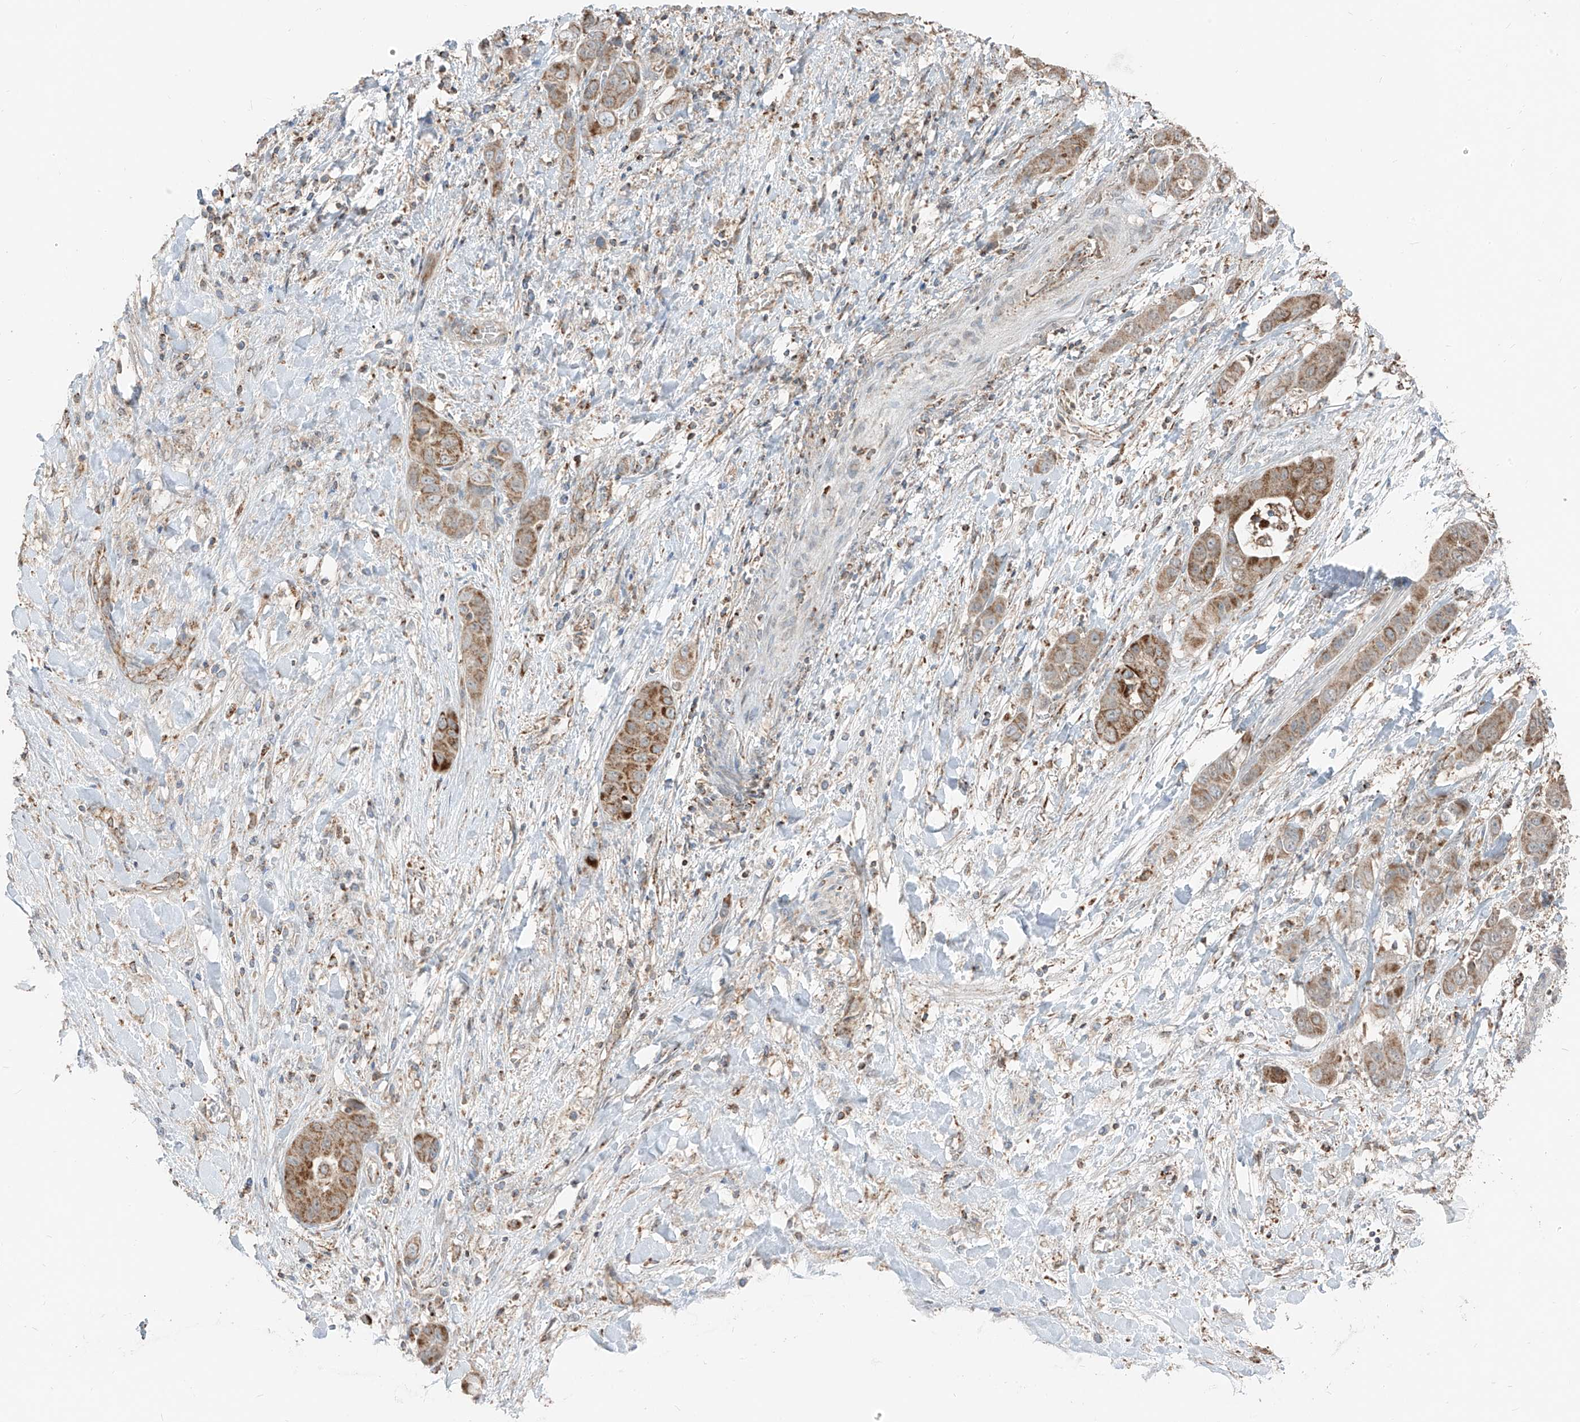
{"staining": {"intensity": "moderate", "quantity": ">75%", "location": "cytoplasmic/membranous"}, "tissue": "liver cancer", "cell_type": "Tumor cells", "image_type": "cancer", "snomed": [{"axis": "morphology", "description": "Cholangiocarcinoma"}, {"axis": "topography", "description": "Liver"}], "caption": "Immunohistochemistry micrograph of human cholangiocarcinoma (liver) stained for a protein (brown), which exhibits medium levels of moderate cytoplasmic/membranous staining in about >75% of tumor cells.", "gene": "ETHE1", "patient": {"sex": "female", "age": 52}}